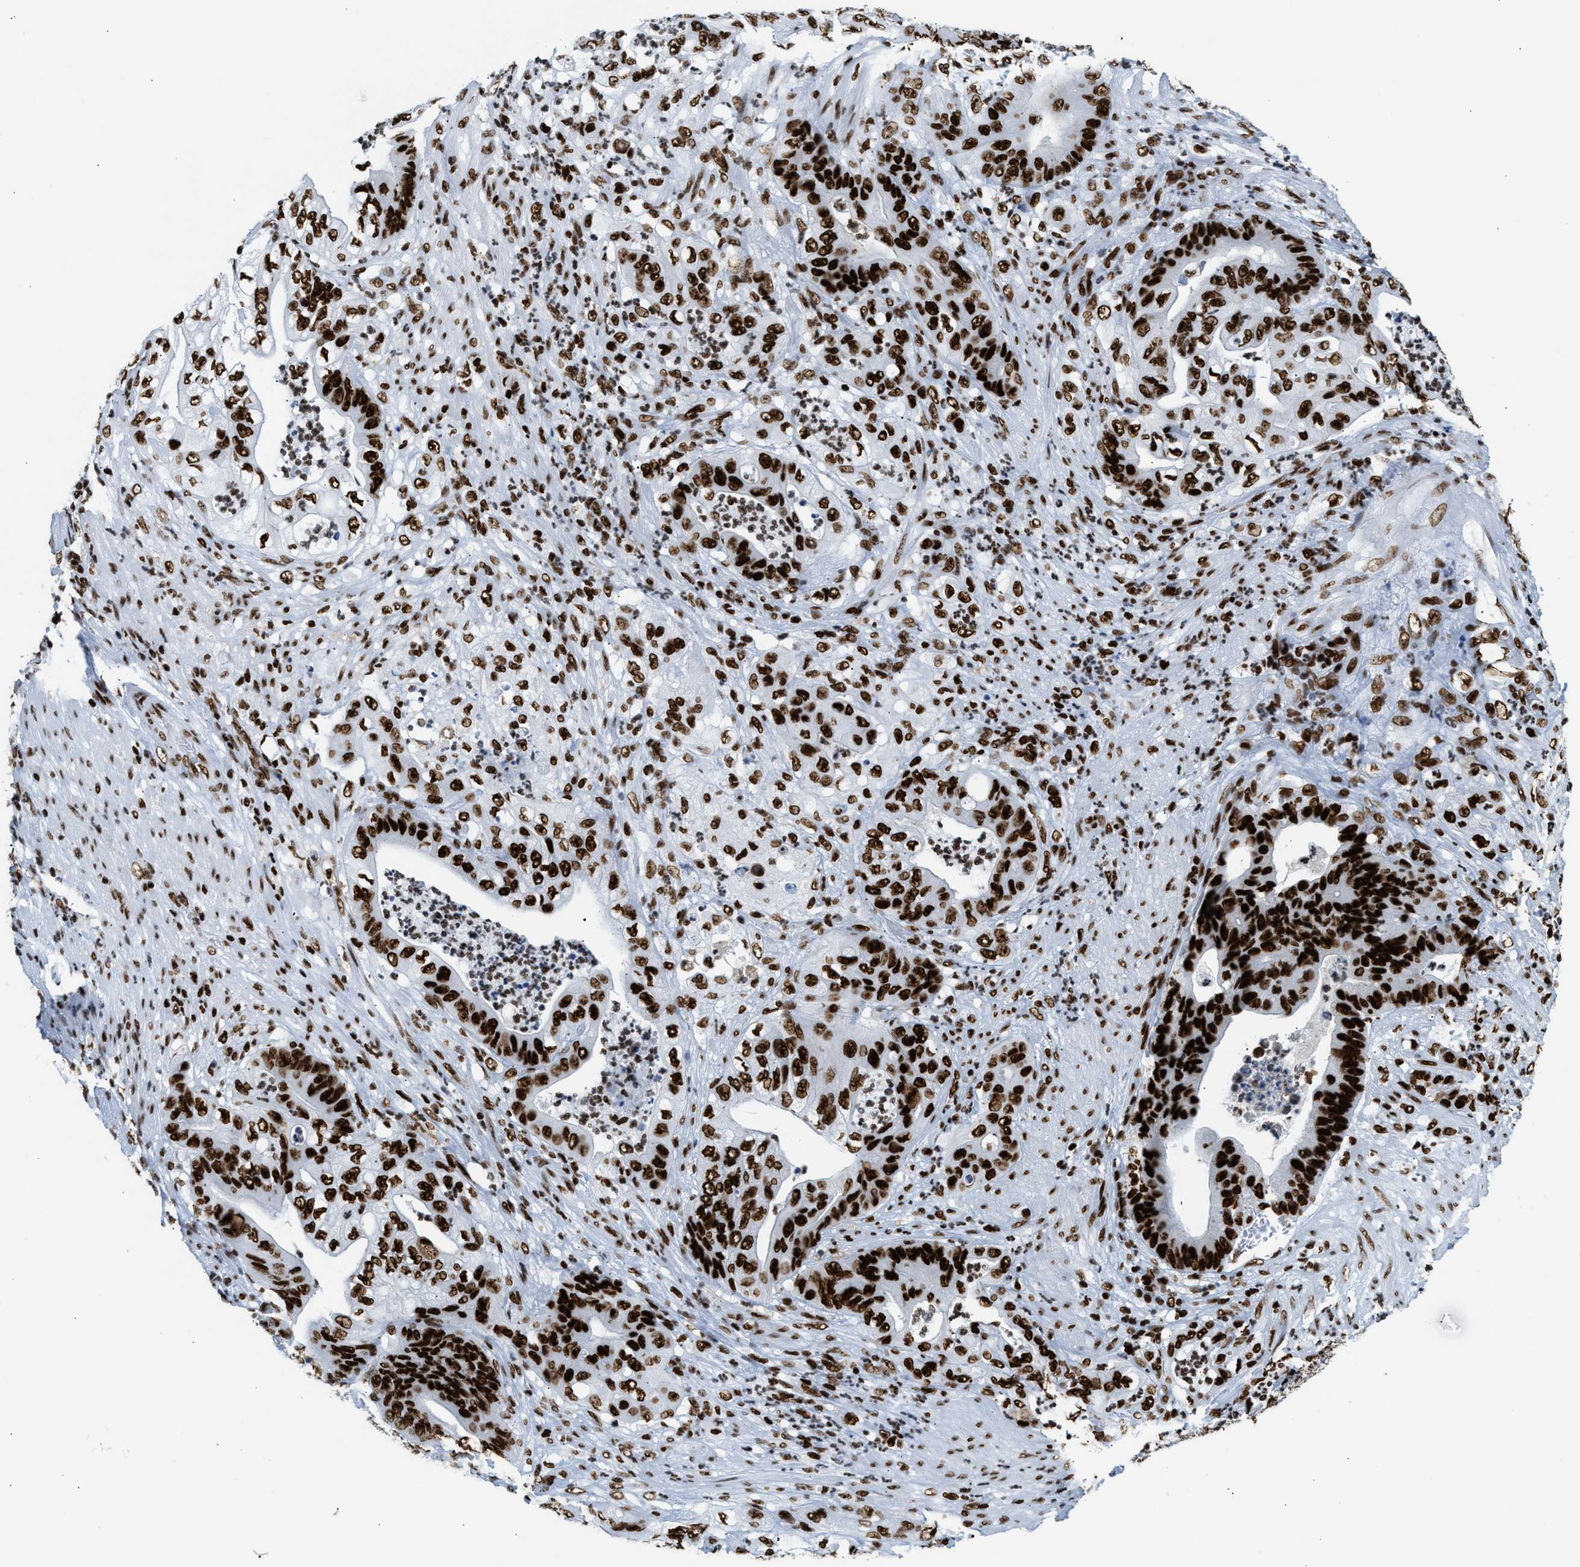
{"staining": {"intensity": "strong", "quantity": ">75%", "location": "nuclear"}, "tissue": "stomach cancer", "cell_type": "Tumor cells", "image_type": "cancer", "snomed": [{"axis": "morphology", "description": "Adenocarcinoma, NOS"}, {"axis": "topography", "description": "Stomach"}], "caption": "Stomach cancer (adenocarcinoma) stained with a protein marker displays strong staining in tumor cells.", "gene": "PIF1", "patient": {"sex": "female", "age": 73}}